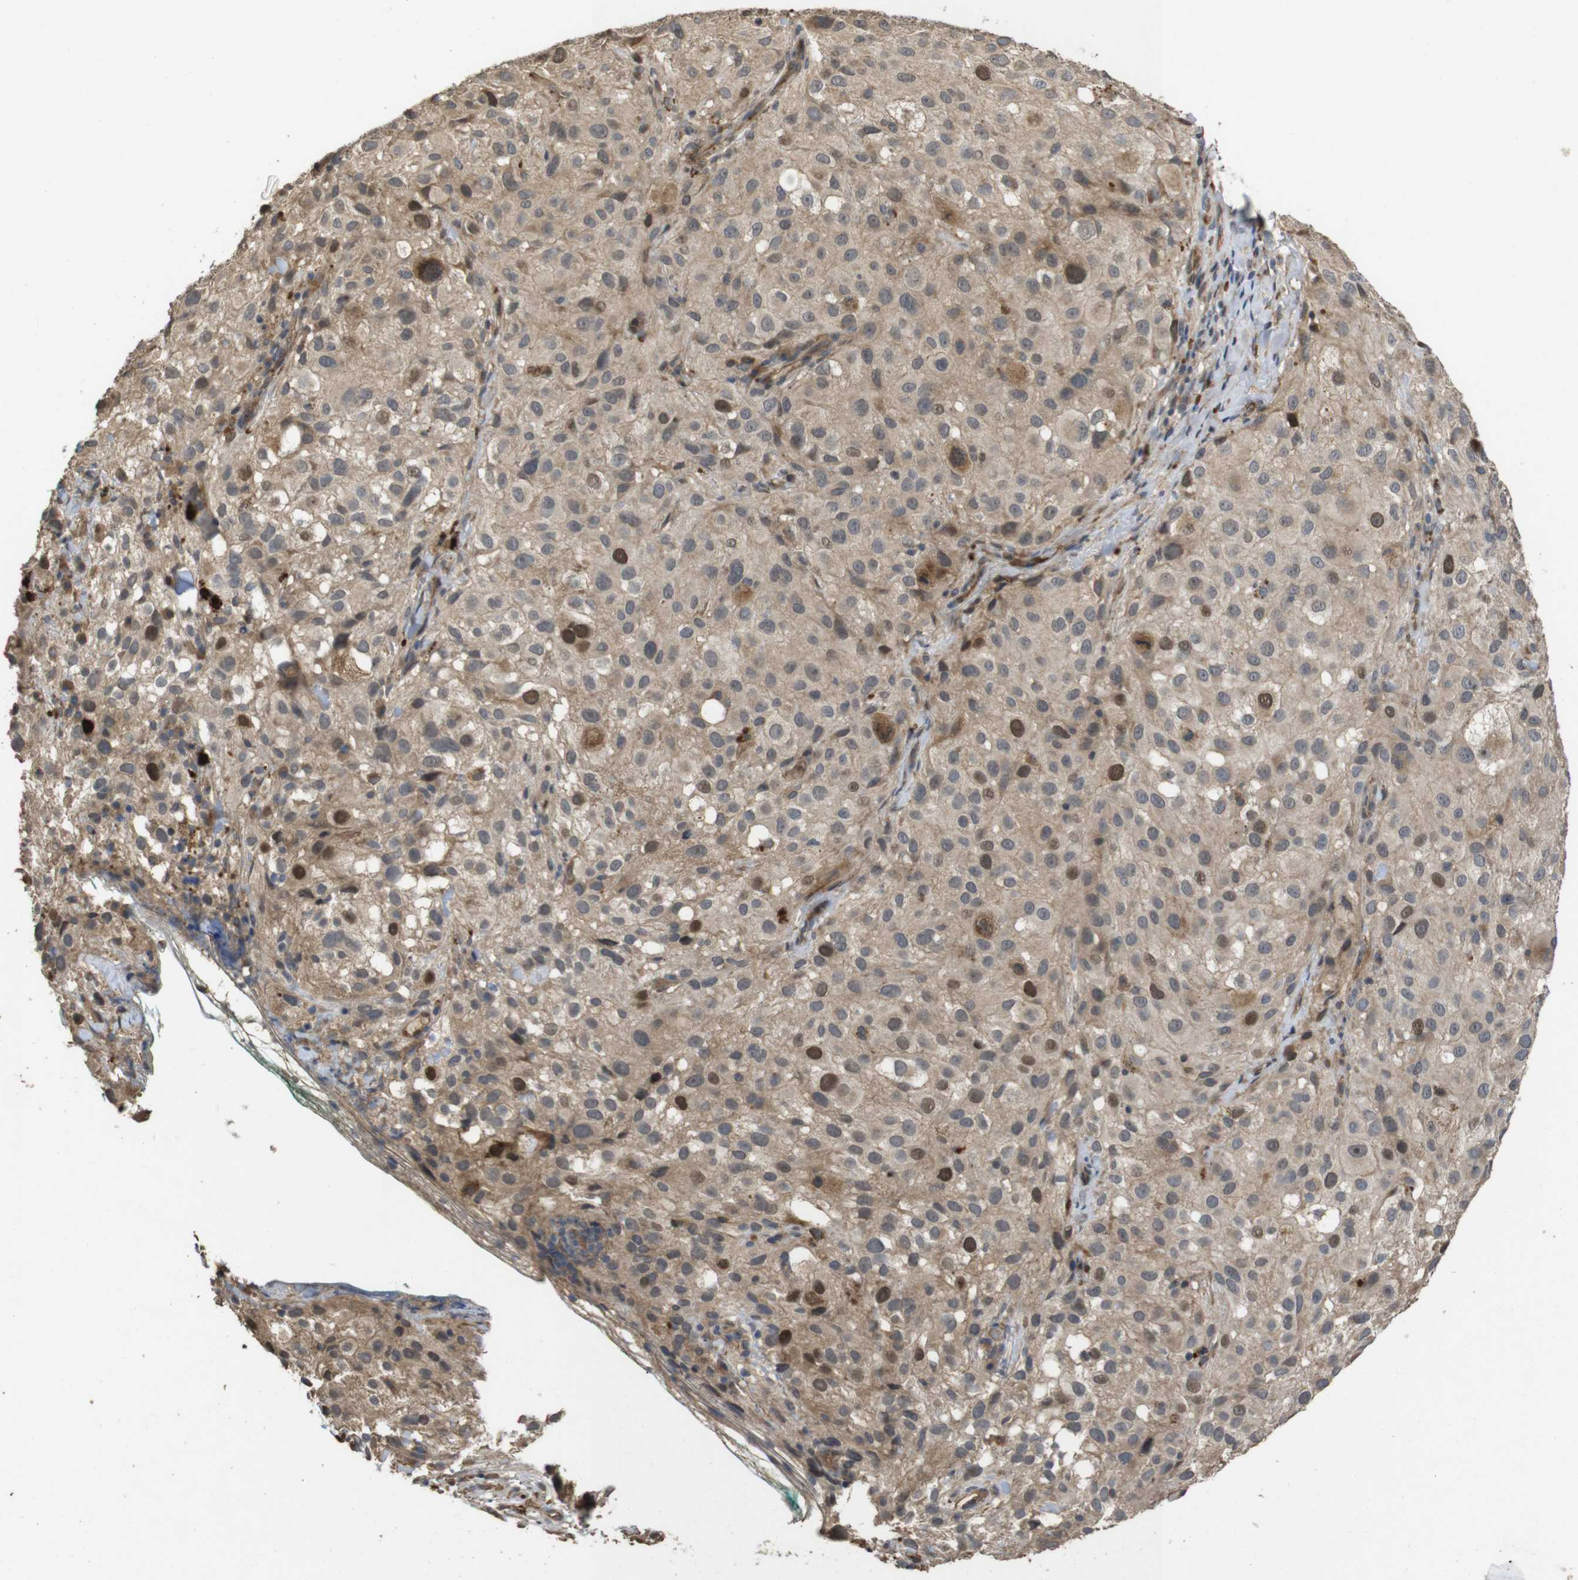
{"staining": {"intensity": "moderate", "quantity": "<25%", "location": "cytoplasmic/membranous,nuclear"}, "tissue": "melanoma", "cell_type": "Tumor cells", "image_type": "cancer", "snomed": [{"axis": "morphology", "description": "Necrosis, NOS"}, {"axis": "morphology", "description": "Malignant melanoma, NOS"}, {"axis": "topography", "description": "Skin"}], "caption": "A brown stain highlights moderate cytoplasmic/membranous and nuclear expression of a protein in malignant melanoma tumor cells. (brown staining indicates protein expression, while blue staining denotes nuclei).", "gene": "PCDHB10", "patient": {"sex": "female", "age": 87}}